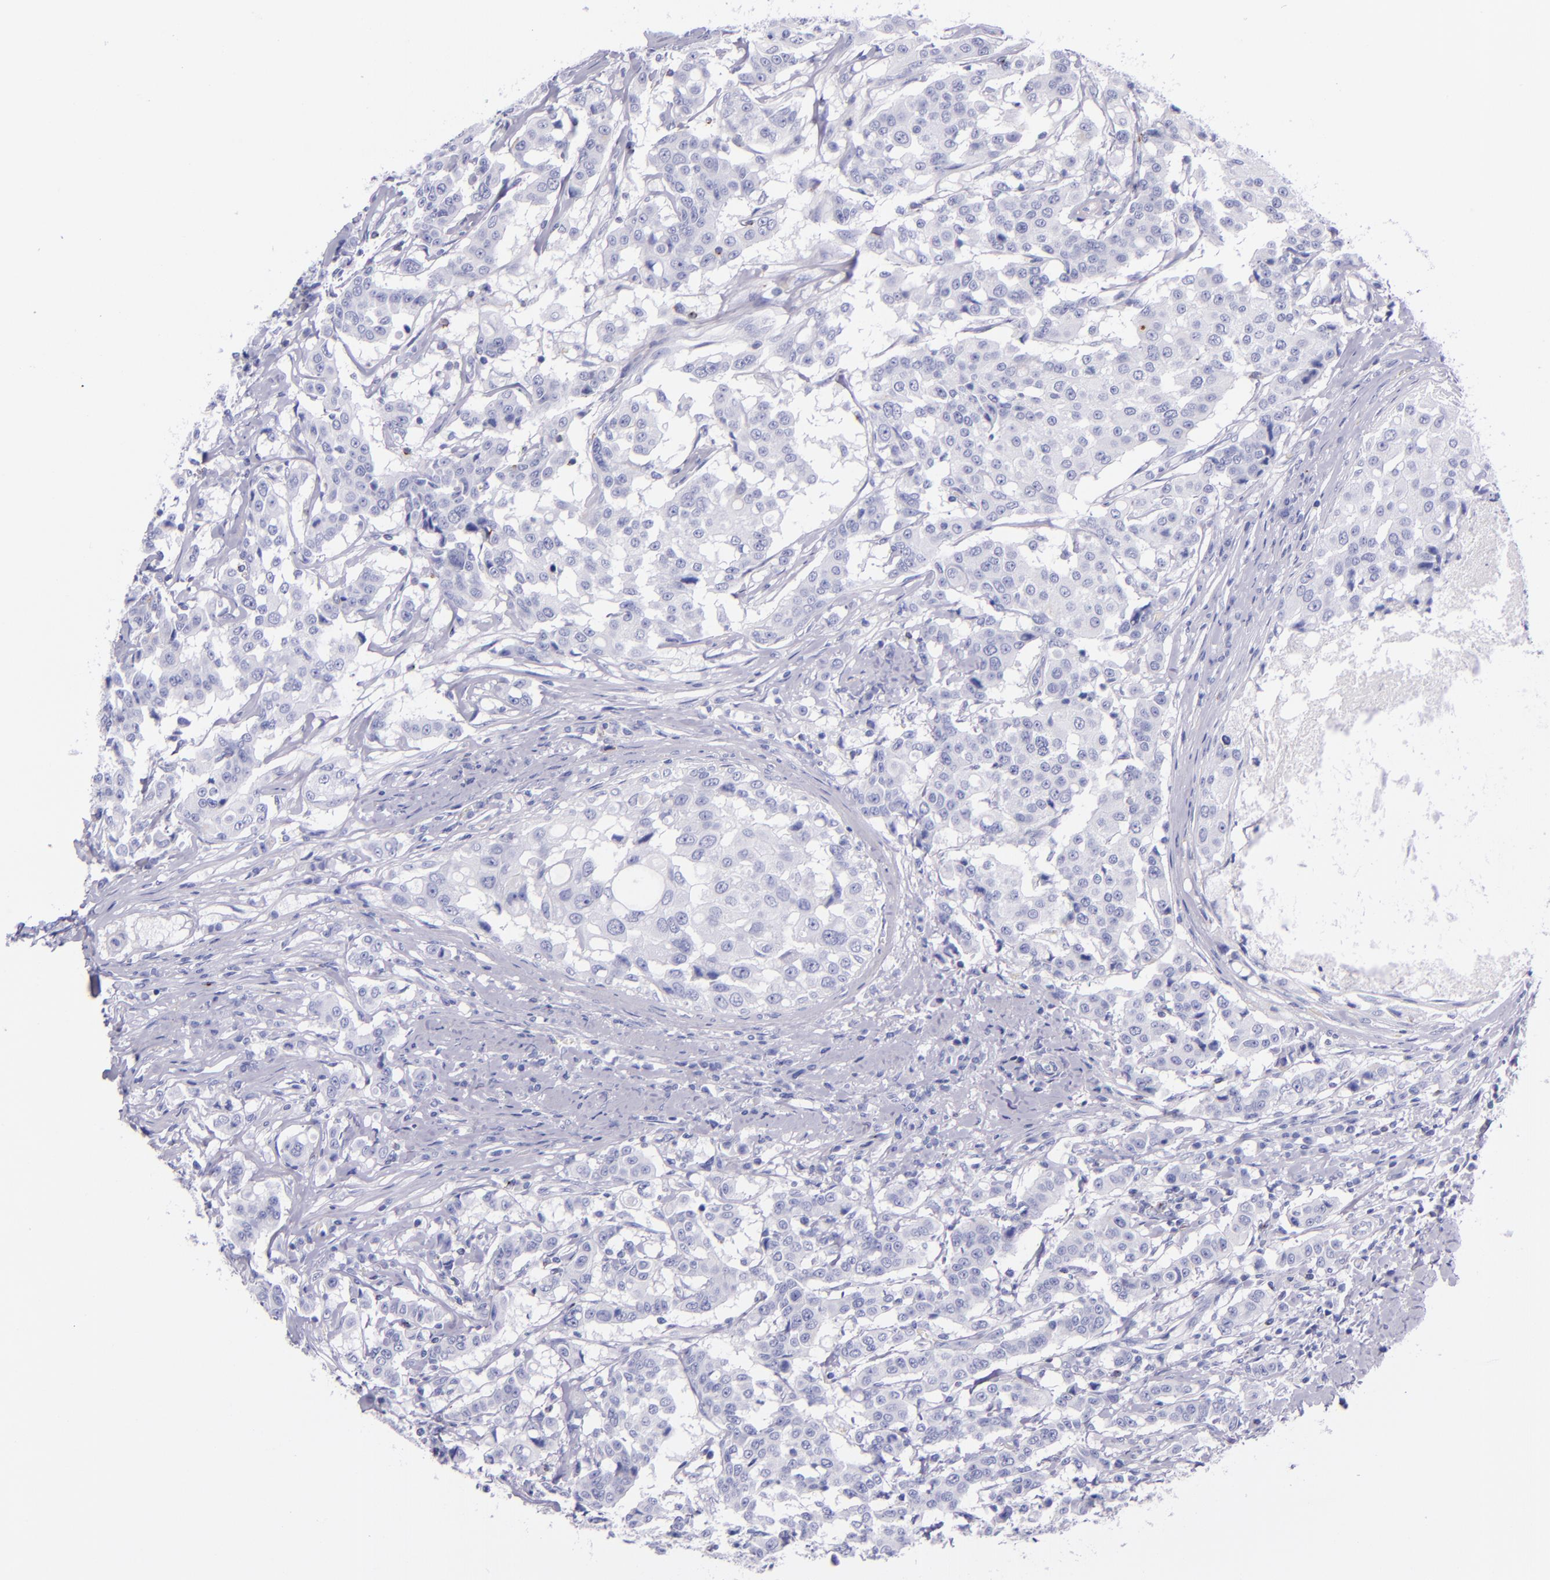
{"staining": {"intensity": "negative", "quantity": "none", "location": "none"}, "tissue": "breast cancer", "cell_type": "Tumor cells", "image_type": "cancer", "snomed": [{"axis": "morphology", "description": "Duct carcinoma"}, {"axis": "topography", "description": "Breast"}], "caption": "There is no significant expression in tumor cells of breast invasive ductal carcinoma.", "gene": "LAG3", "patient": {"sex": "female", "age": 27}}